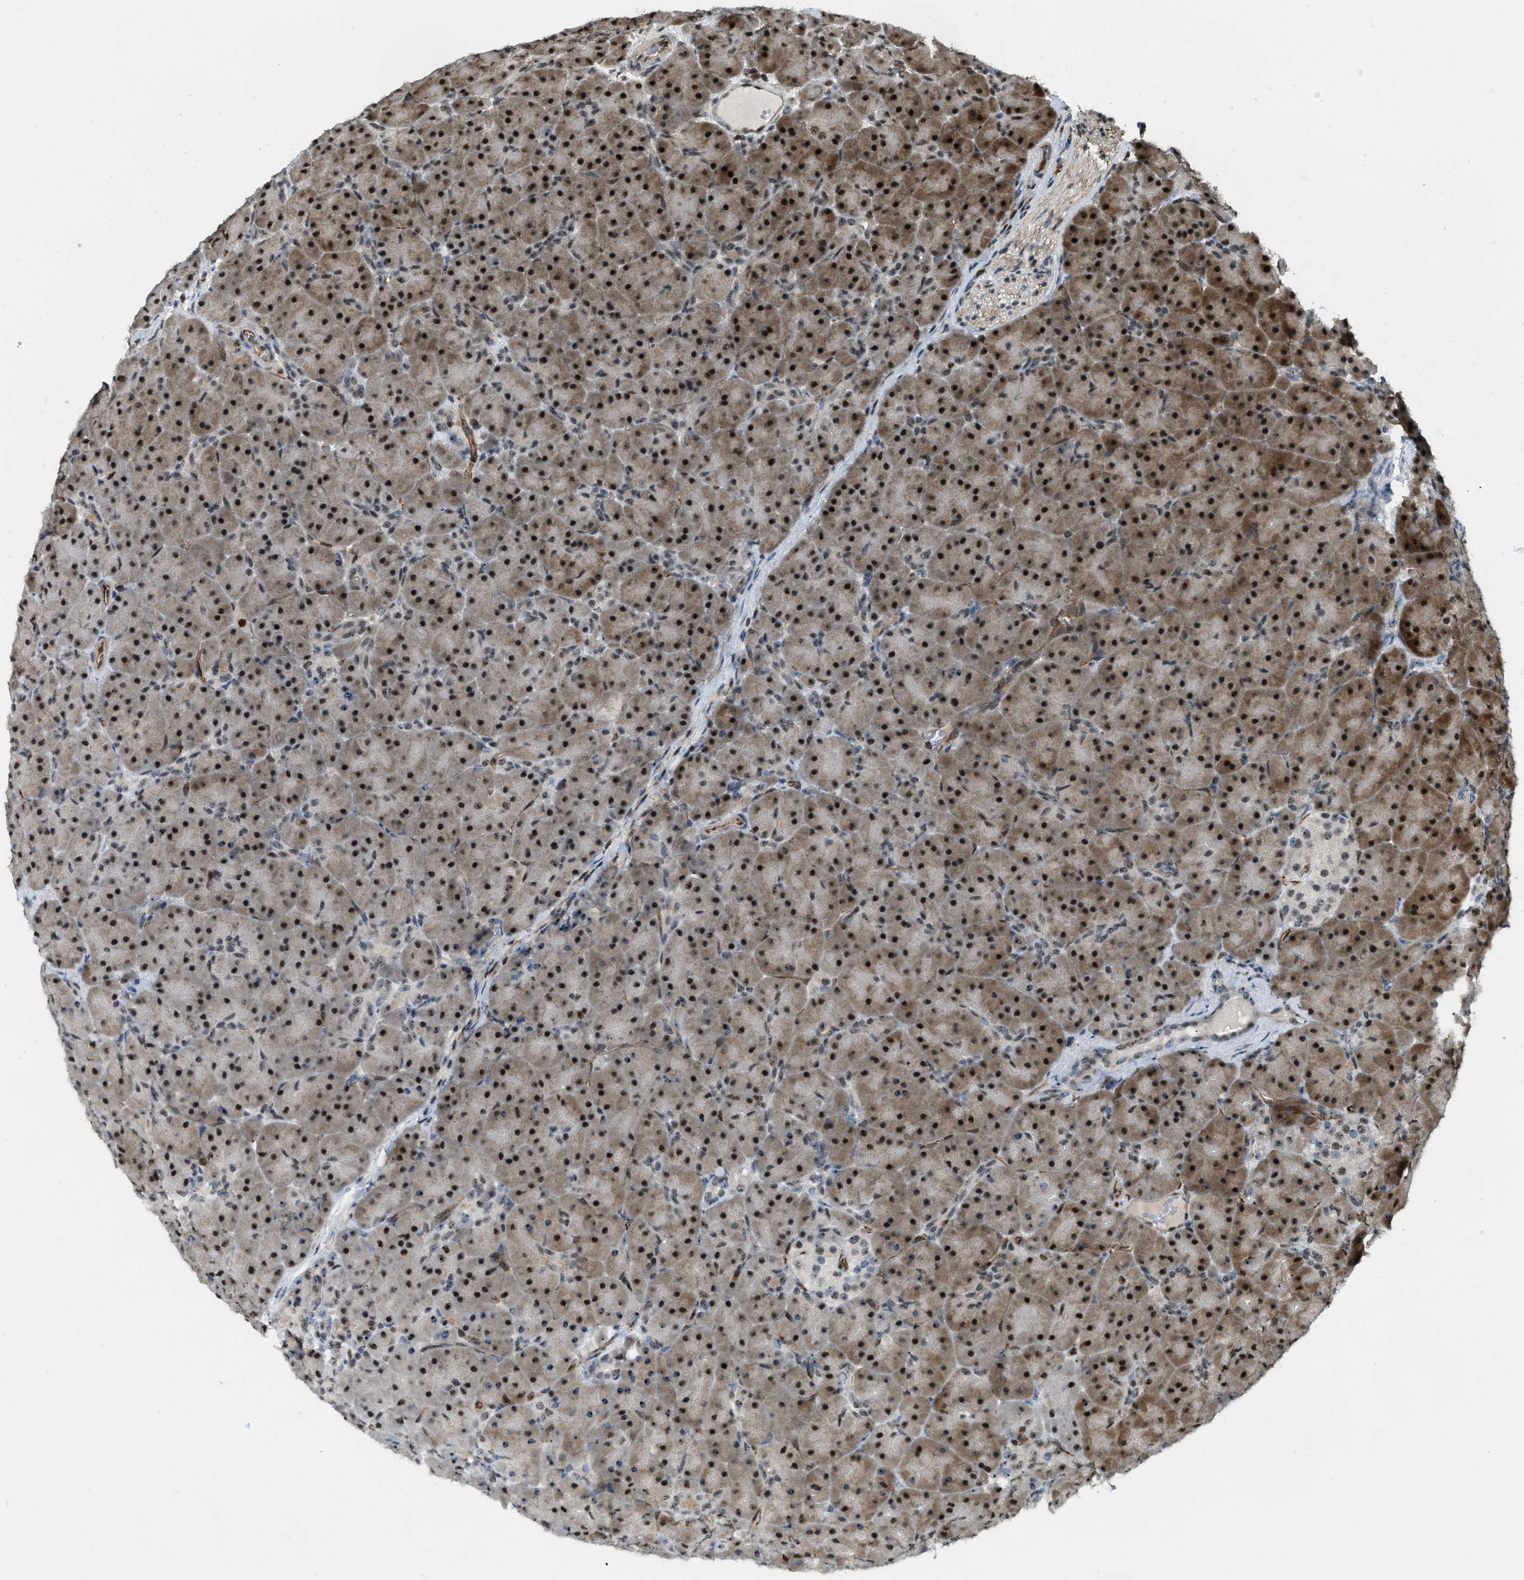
{"staining": {"intensity": "strong", "quantity": ">75%", "location": "cytoplasmic/membranous,nuclear"}, "tissue": "pancreas", "cell_type": "Exocrine glandular cells", "image_type": "normal", "snomed": [{"axis": "morphology", "description": "Normal tissue, NOS"}, {"axis": "topography", "description": "Pancreas"}], "caption": "Immunohistochemical staining of unremarkable human pancreas shows high levels of strong cytoplasmic/membranous,nuclear positivity in about >75% of exocrine glandular cells. The protein is stained brown, and the nuclei are stained in blue (DAB (3,3'-diaminobenzidine) IHC with brightfield microscopy, high magnification).", "gene": "E2F1", "patient": {"sex": "male", "age": 66}}